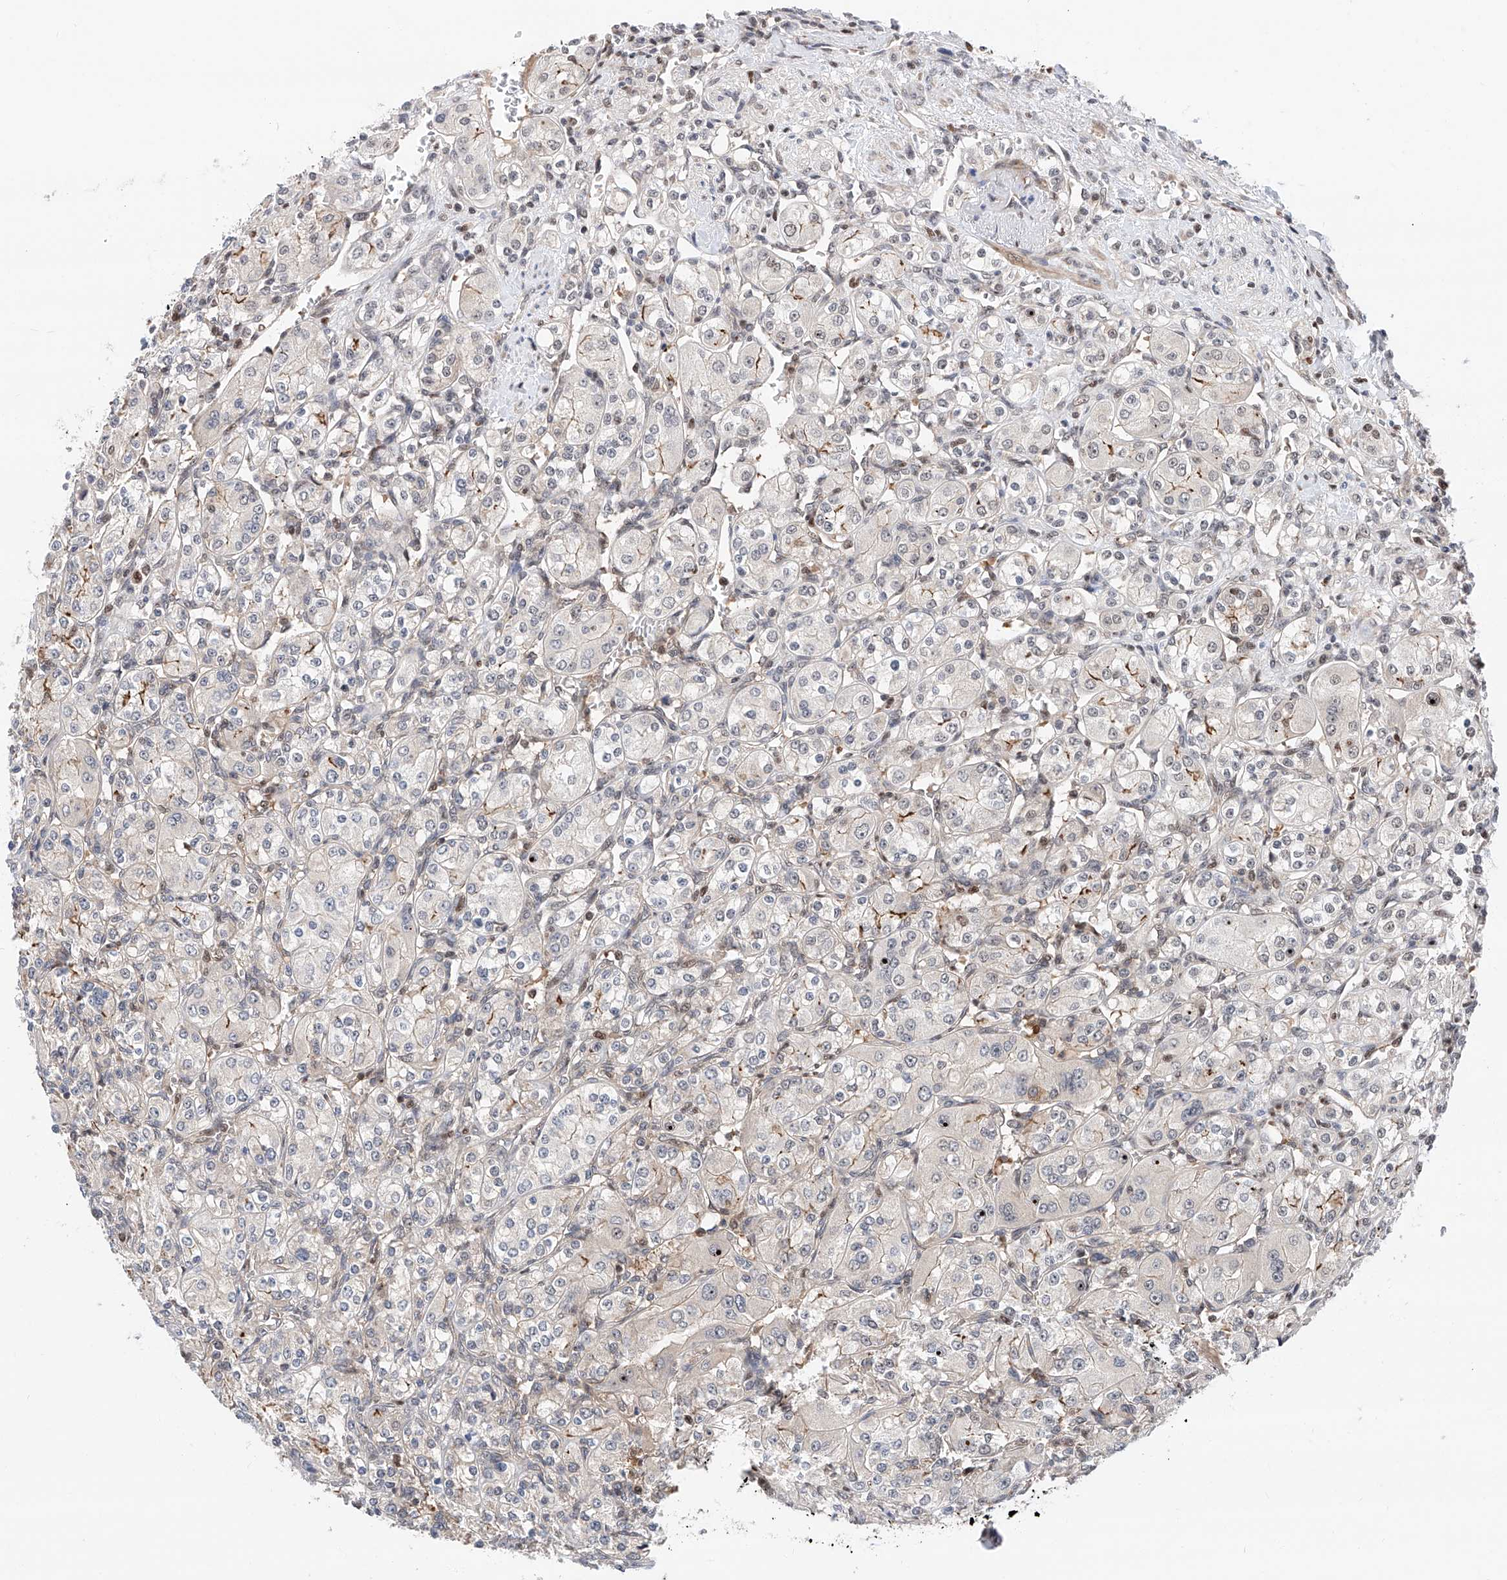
{"staining": {"intensity": "negative", "quantity": "none", "location": "none"}, "tissue": "renal cancer", "cell_type": "Tumor cells", "image_type": "cancer", "snomed": [{"axis": "morphology", "description": "Adenocarcinoma, NOS"}, {"axis": "topography", "description": "Kidney"}], "caption": "Tumor cells show no significant protein expression in renal adenocarcinoma.", "gene": "SNRNP200", "patient": {"sex": "male", "age": 77}}